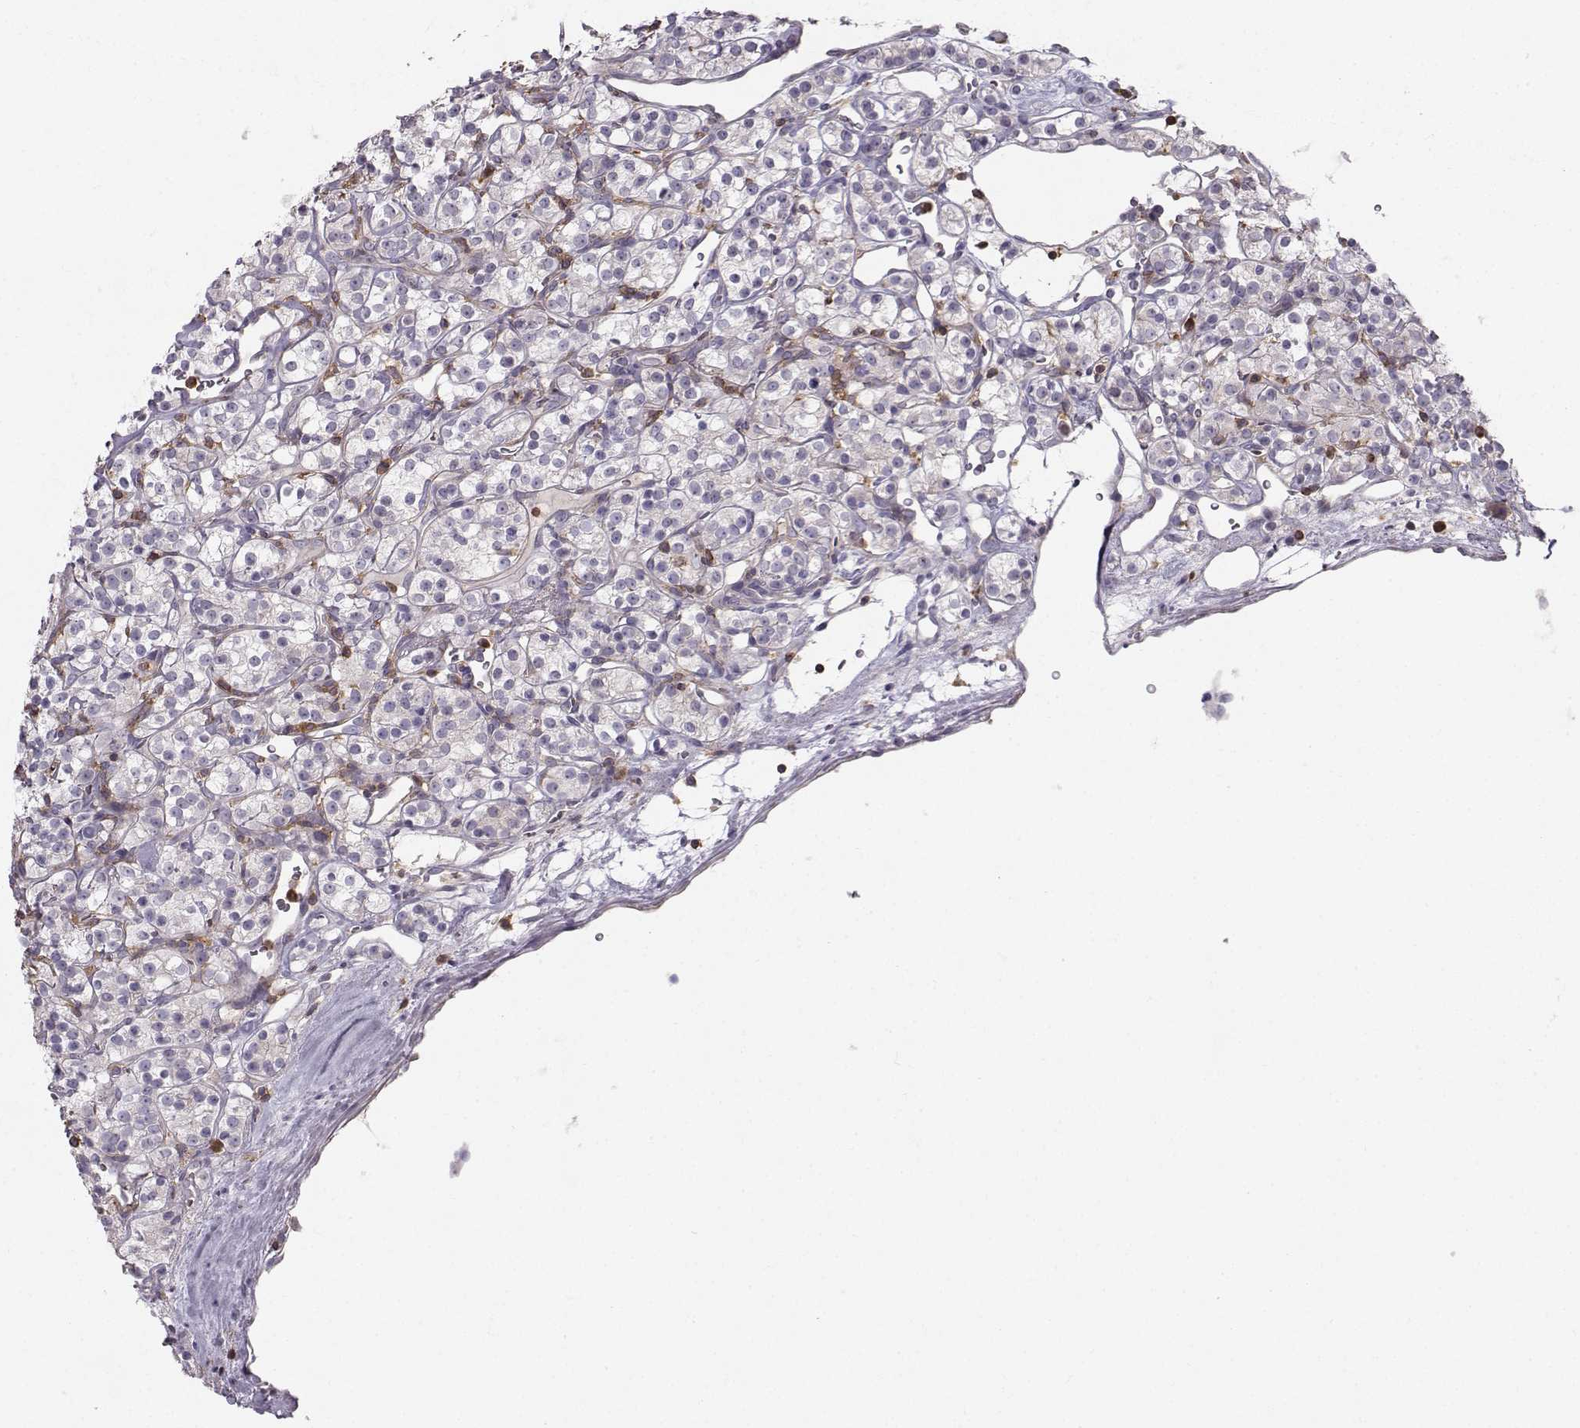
{"staining": {"intensity": "negative", "quantity": "none", "location": "none"}, "tissue": "renal cancer", "cell_type": "Tumor cells", "image_type": "cancer", "snomed": [{"axis": "morphology", "description": "Adenocarcinoma, NOS"}, {"axis": "topography", "description": "Kidney"}], "caption": "A photomicrograph of human adenocarcinoma (renal) is negative for staining in tumor cells.", "gene": "ZBTB32", "patient": {"sex": "male", "age": 77}}